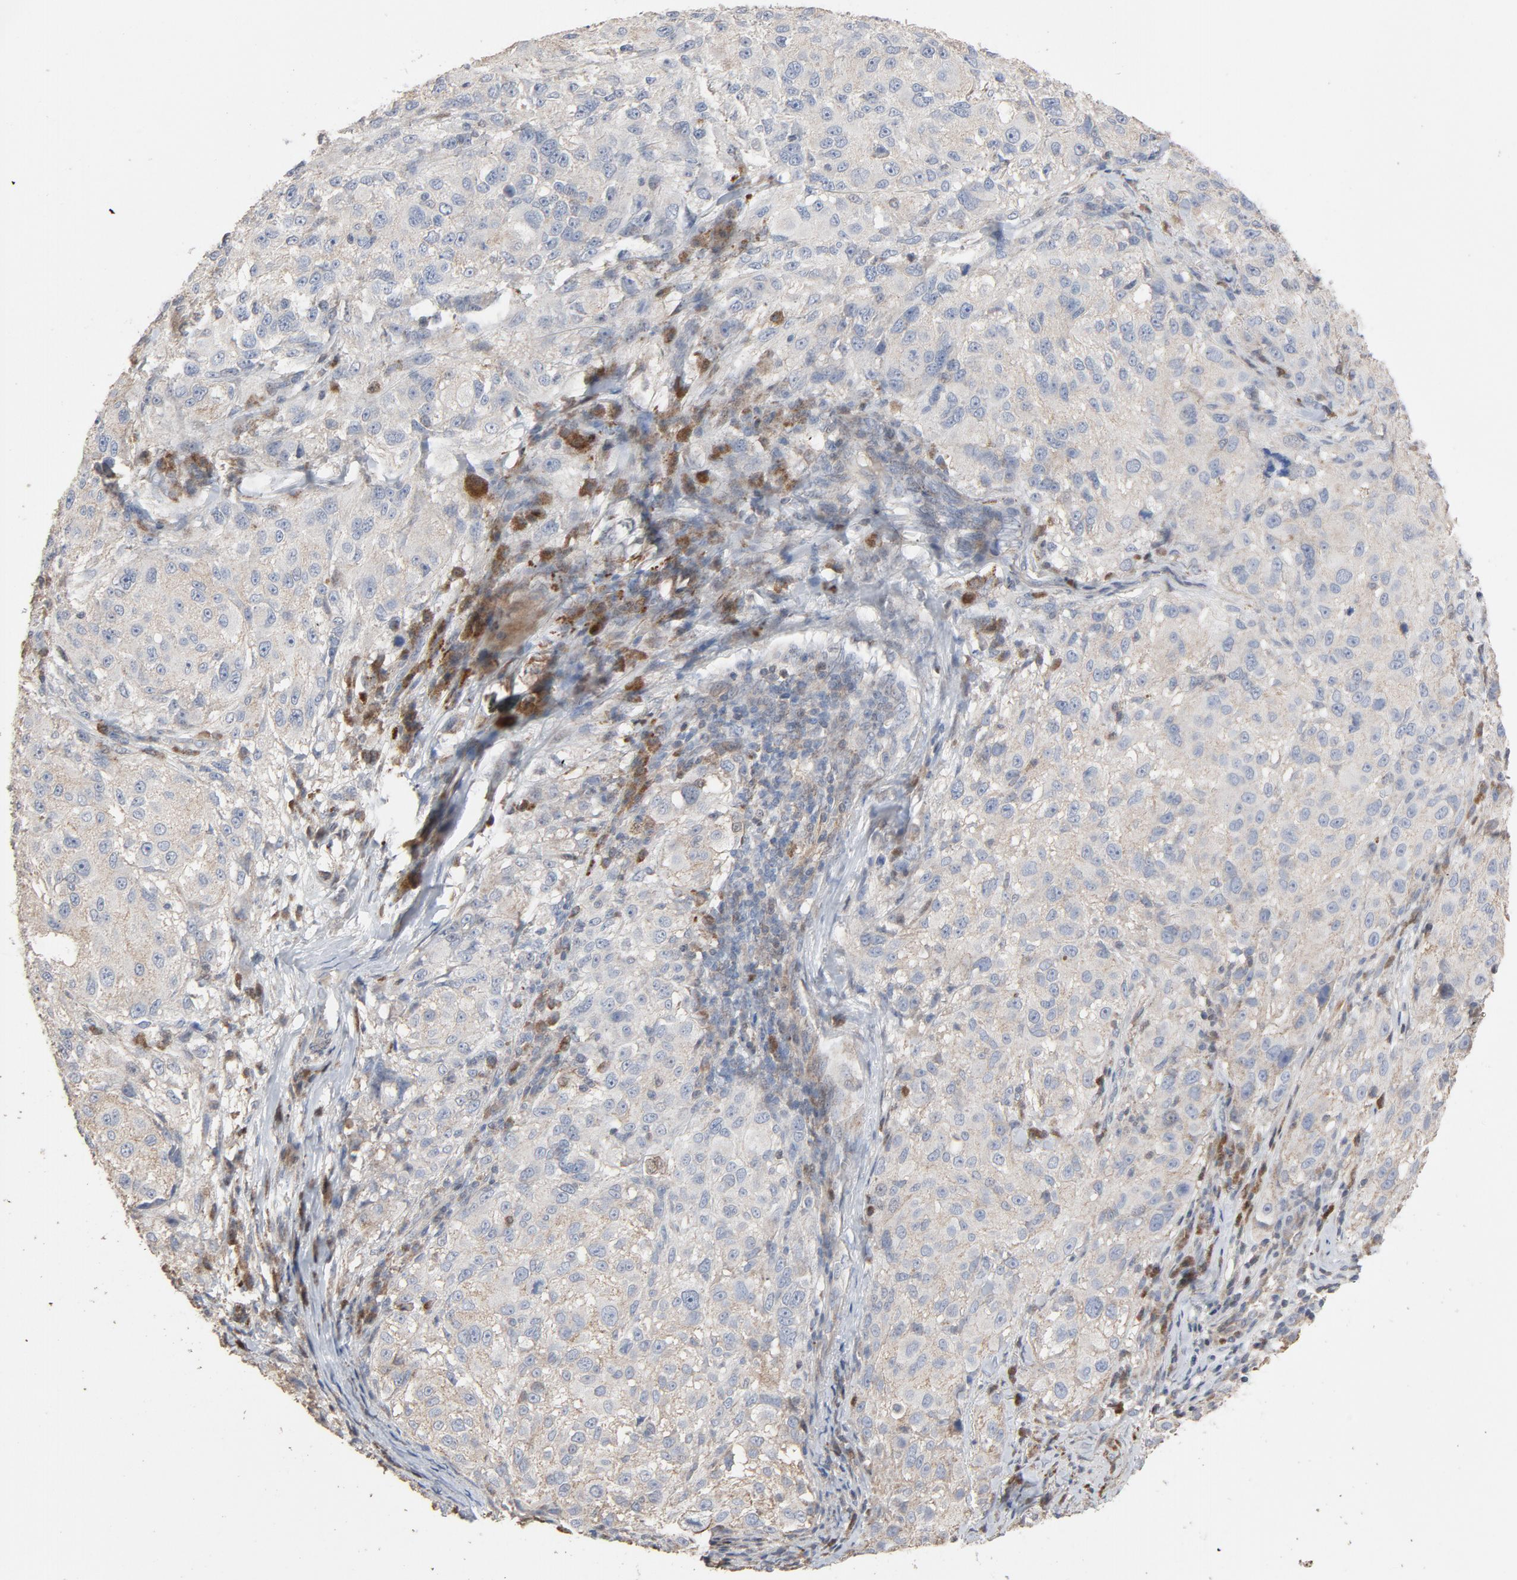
{"staining": {"intensity": "weak", "quantity": "<25%", "location": "cytoplasmic/membranous"}, "tissue": "melanoma", "cell_type": "Tumor cells", "image_type": "cancer", "snomed": [{"axis": "morphology", "description": "Necrosis, NOS"}, {"axis": "morphology", "description": "Malignant melanoma, NOS"}, {"axis": "topography", "description": "Skin"}], "caption": "Tumor cells show no significant staining in melanoma. (DAB IHC, high magnification).", "gene": "CDK6", "patient": {"sex": "female", "age": 87}}